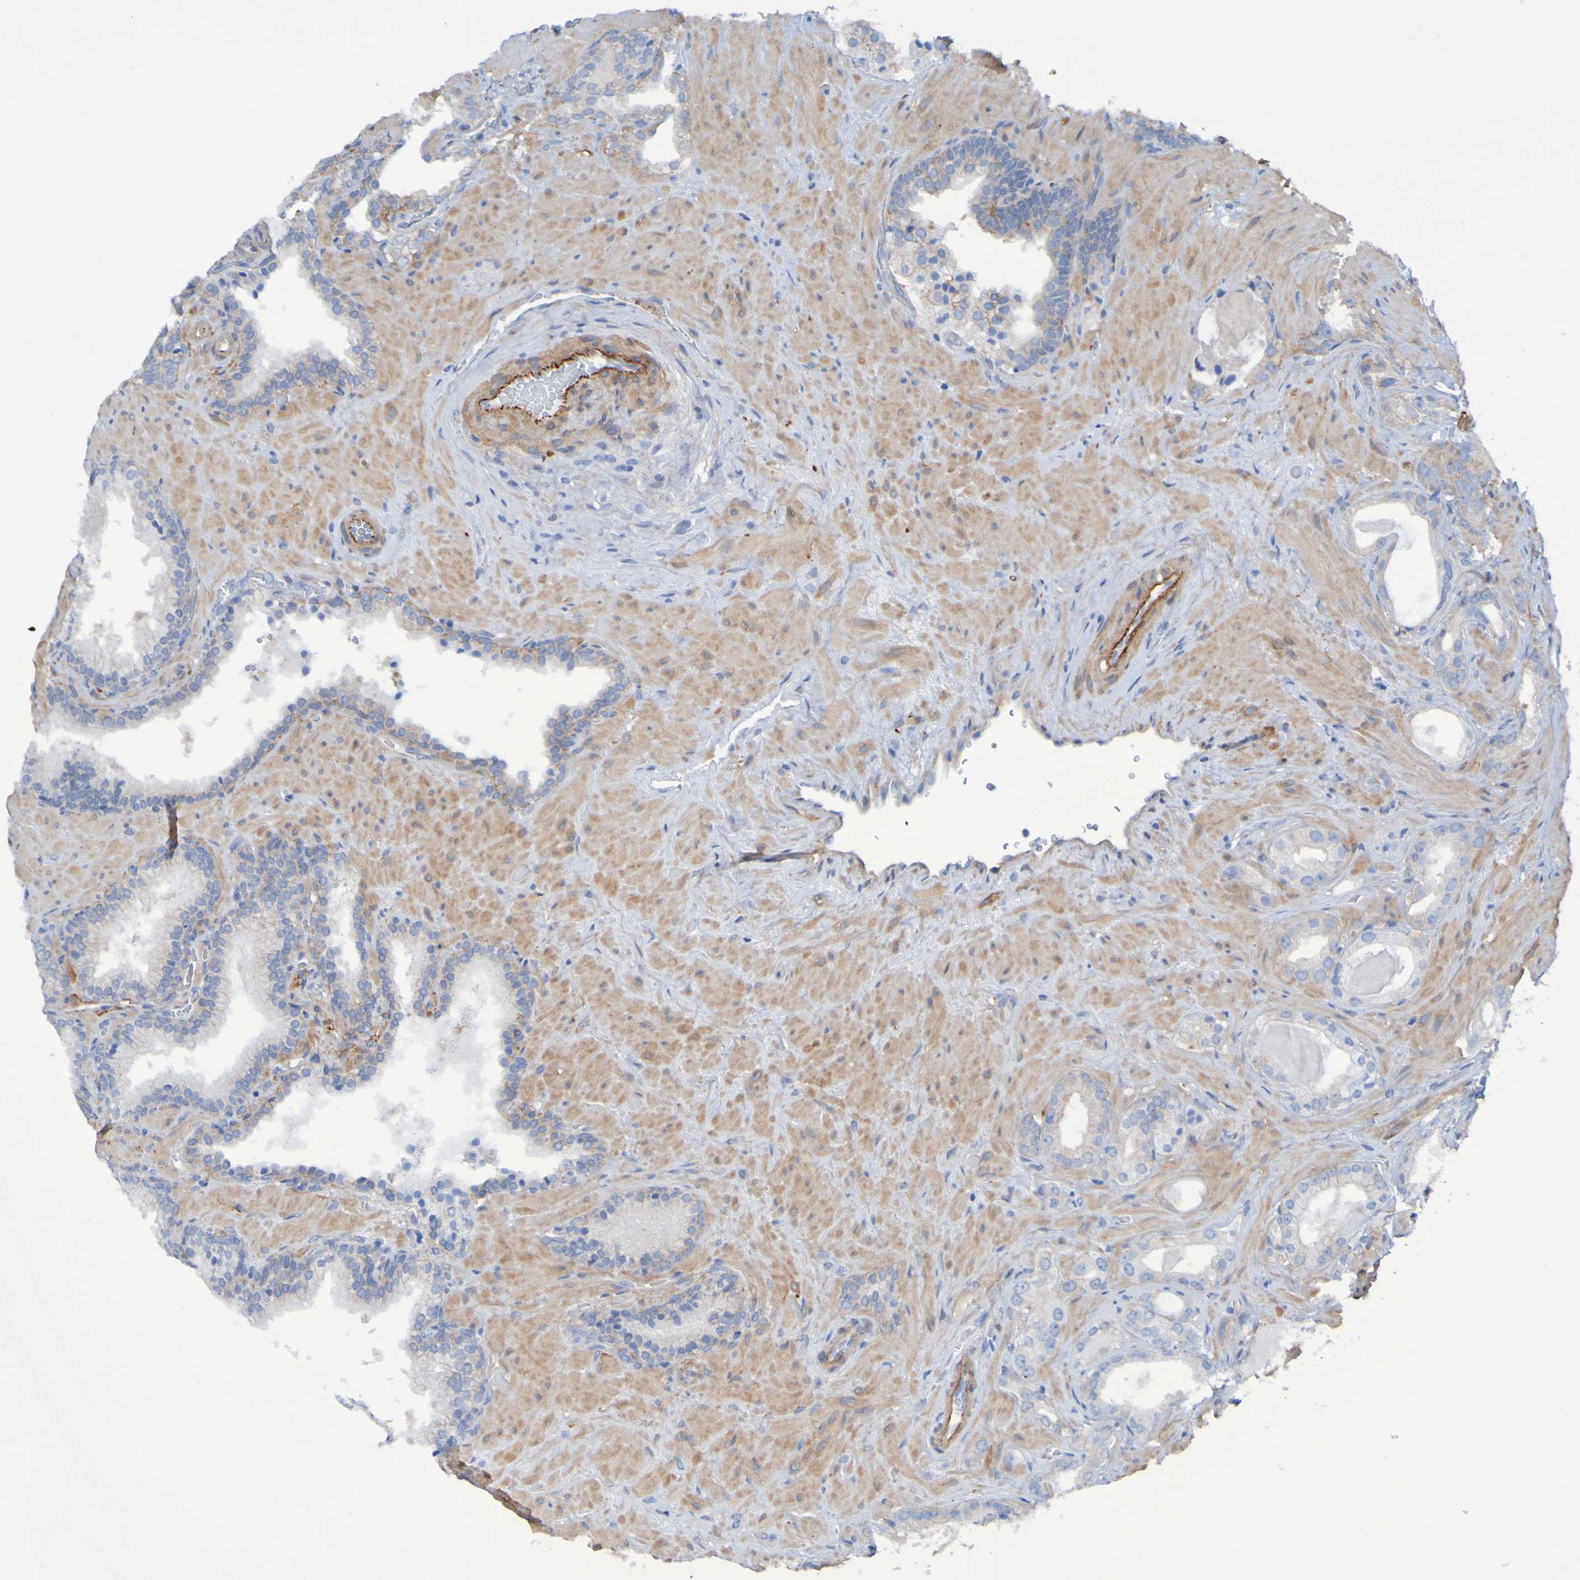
{"staining": {"intensity": "negative", "quantity": "none", "location": "none"}, "tissue": "prostate cancer", "cell_type": "Tumor cells", "image_type": "cancer", "snomed": [{"axis": "morphology", "description": "Adenocarcinoma, High grade"}, {"axis": "topography", "description": "Prostate"}], "caption": "Immunohistochemistry of high-grade adenocarcinoma (prostate) demonstrates no positivity in tumor cells.", "gene": "LPP", "patient": {"sex": "male", "age": 64}}